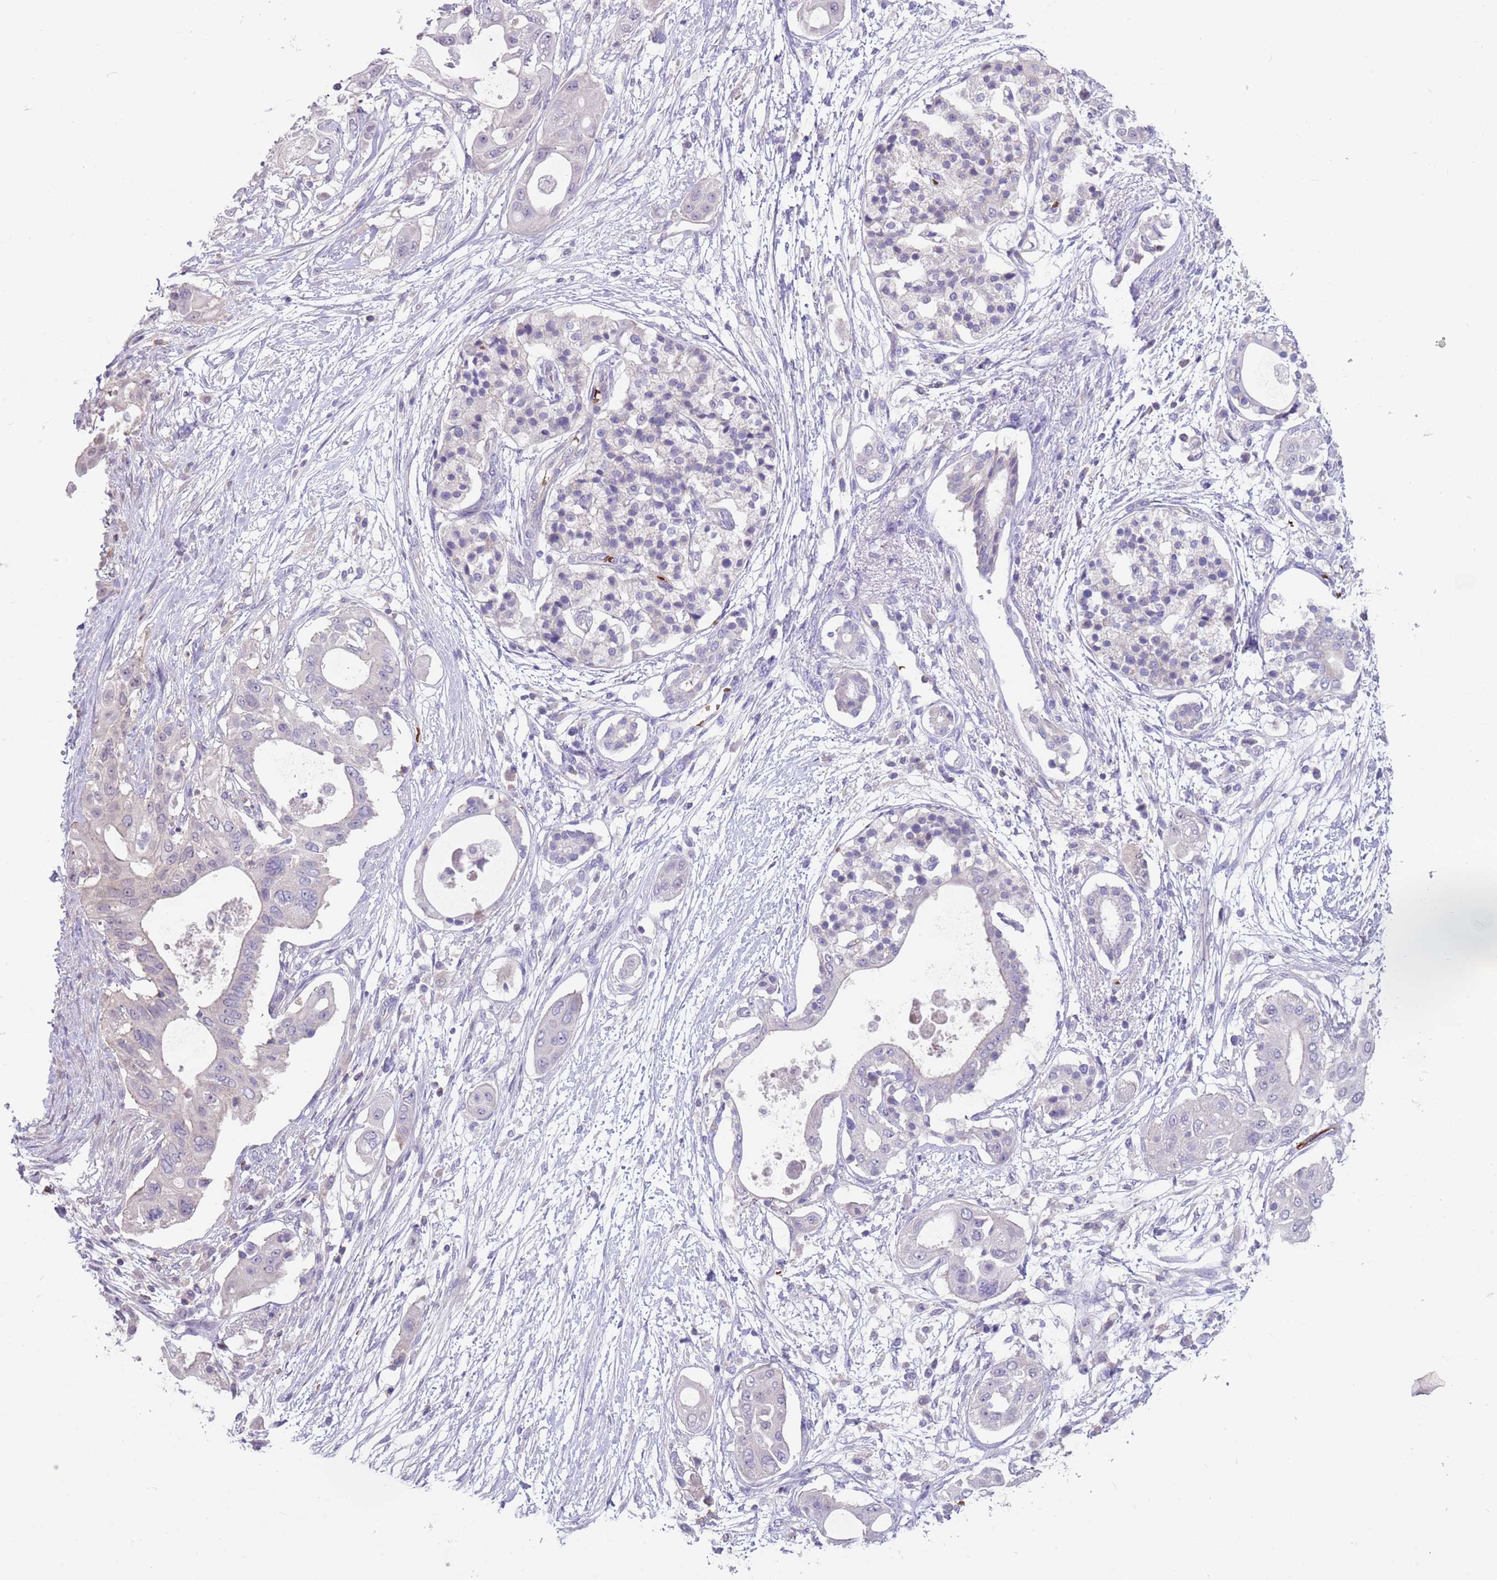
{"staining": {"intensity": "negative", "quantity": "none", "location": "none"}, "tissue": "pancreatic cancer", "cell_type": "Tumor cells", "image_type": "cancer", "snomed": [{"axis": "morphology", "description": "Adenocarcinoma, NOS"}, {"axis": "topography", "description": "Pancreas"}], "caption": "DAB (3,3'-diaminobenzidine) immunohistochemical staining of human pancreatic cancer (adenocarcinoma) demonstrates no significant expression in tumor cells.", "gene": "ZNF14", "patient": {"sex": "male", "age": 68}}